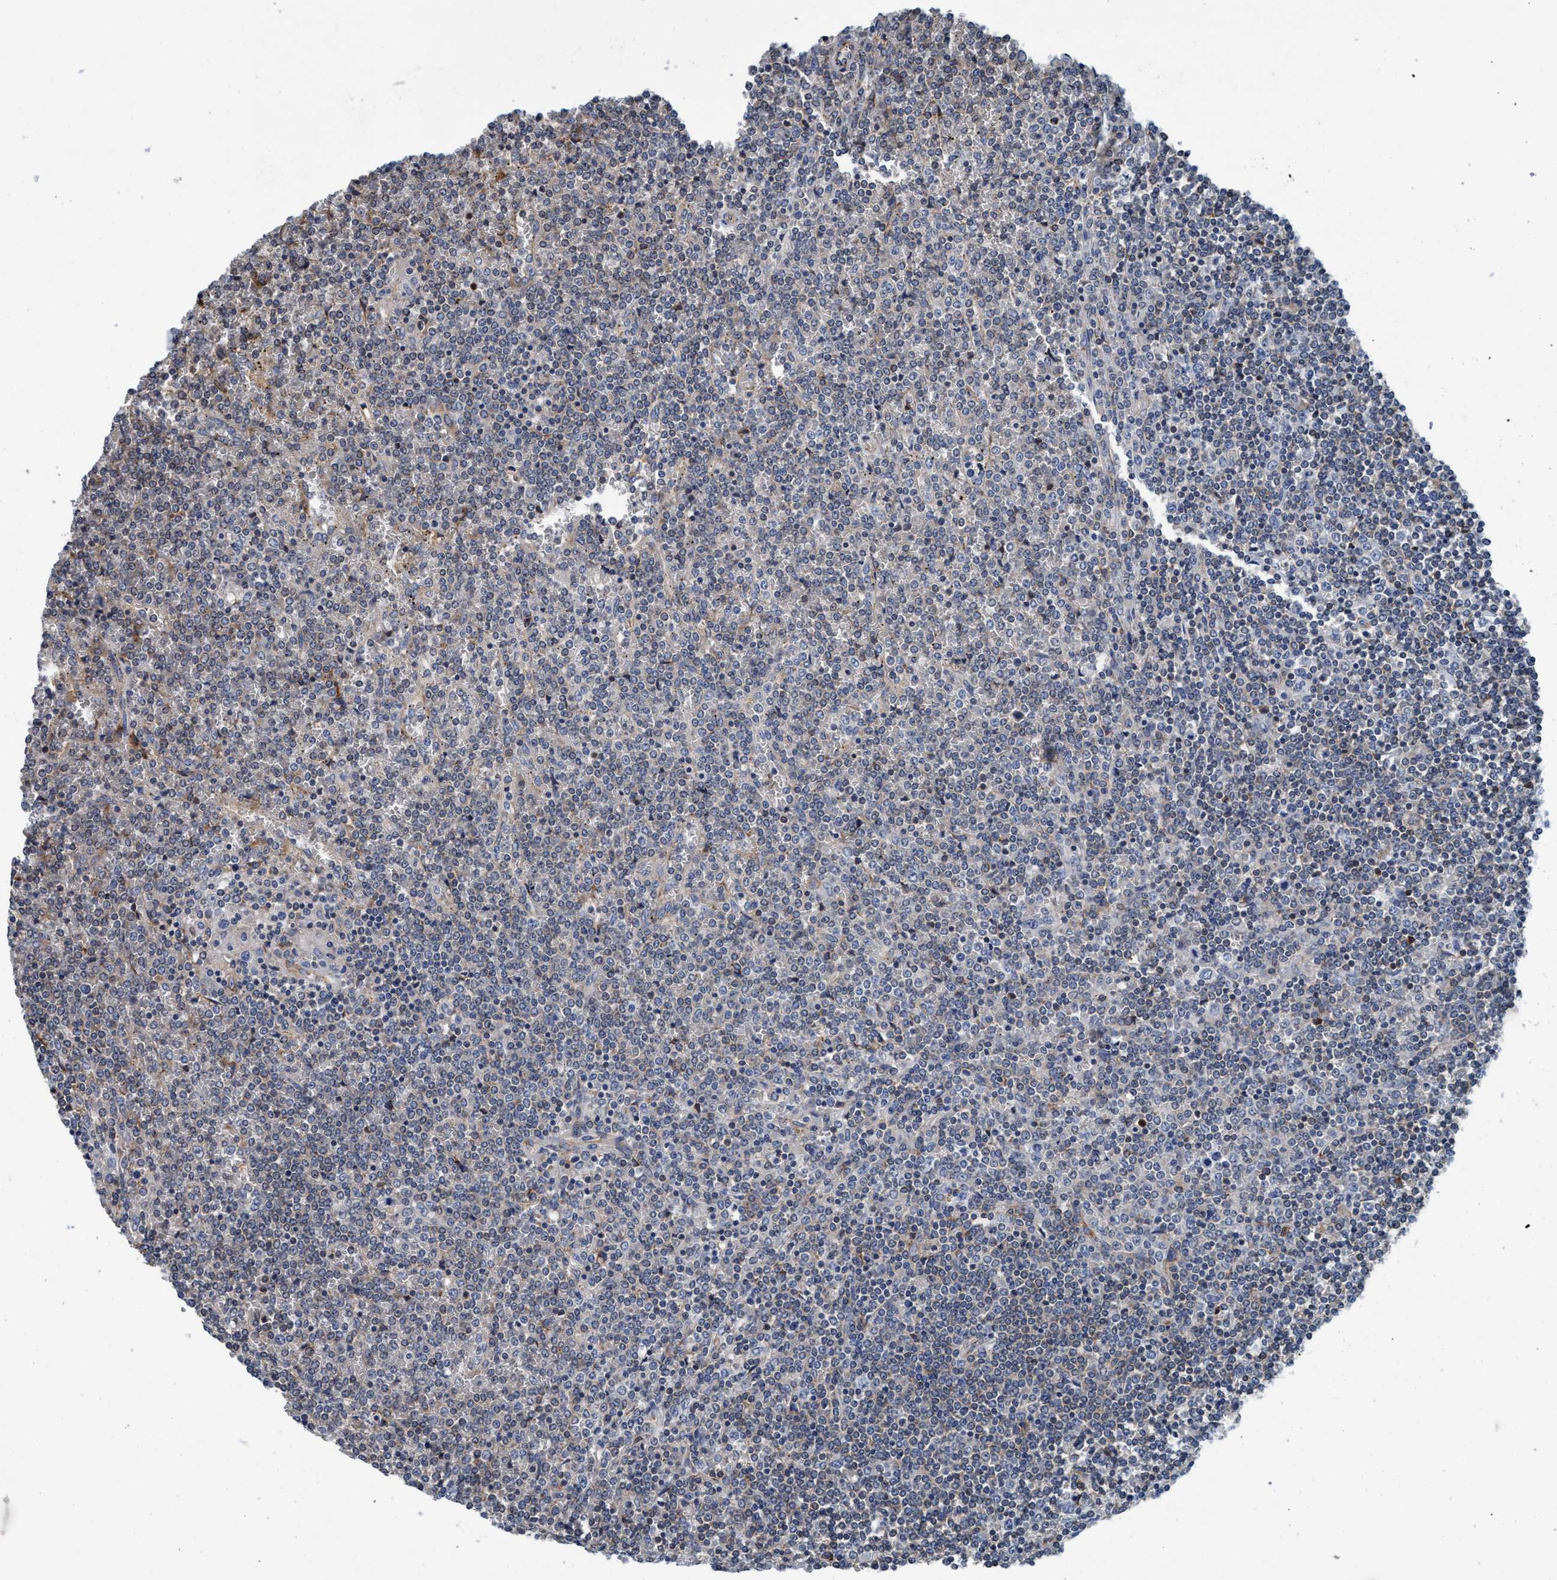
{"staining": {"intensity": "negative", "quantity": "none", "location": "none"}, "tissue": "lymphoma", "cell_type": "Tumor cells", "image_type": "cancer", "snomed": [{"axis": "morphology", "description": "Malignant lymphoma, non-Hodgkin's type, Low grade"}, {"axis": "topography", "description": "Spleen"}], "caption": "This is an immunohistochemistry (IHC) photomicrograph of human lymphoma. There is no expression in tumor cells.", "gene": "ENDOG", "patient": {"sex": "female", "age": 19}}